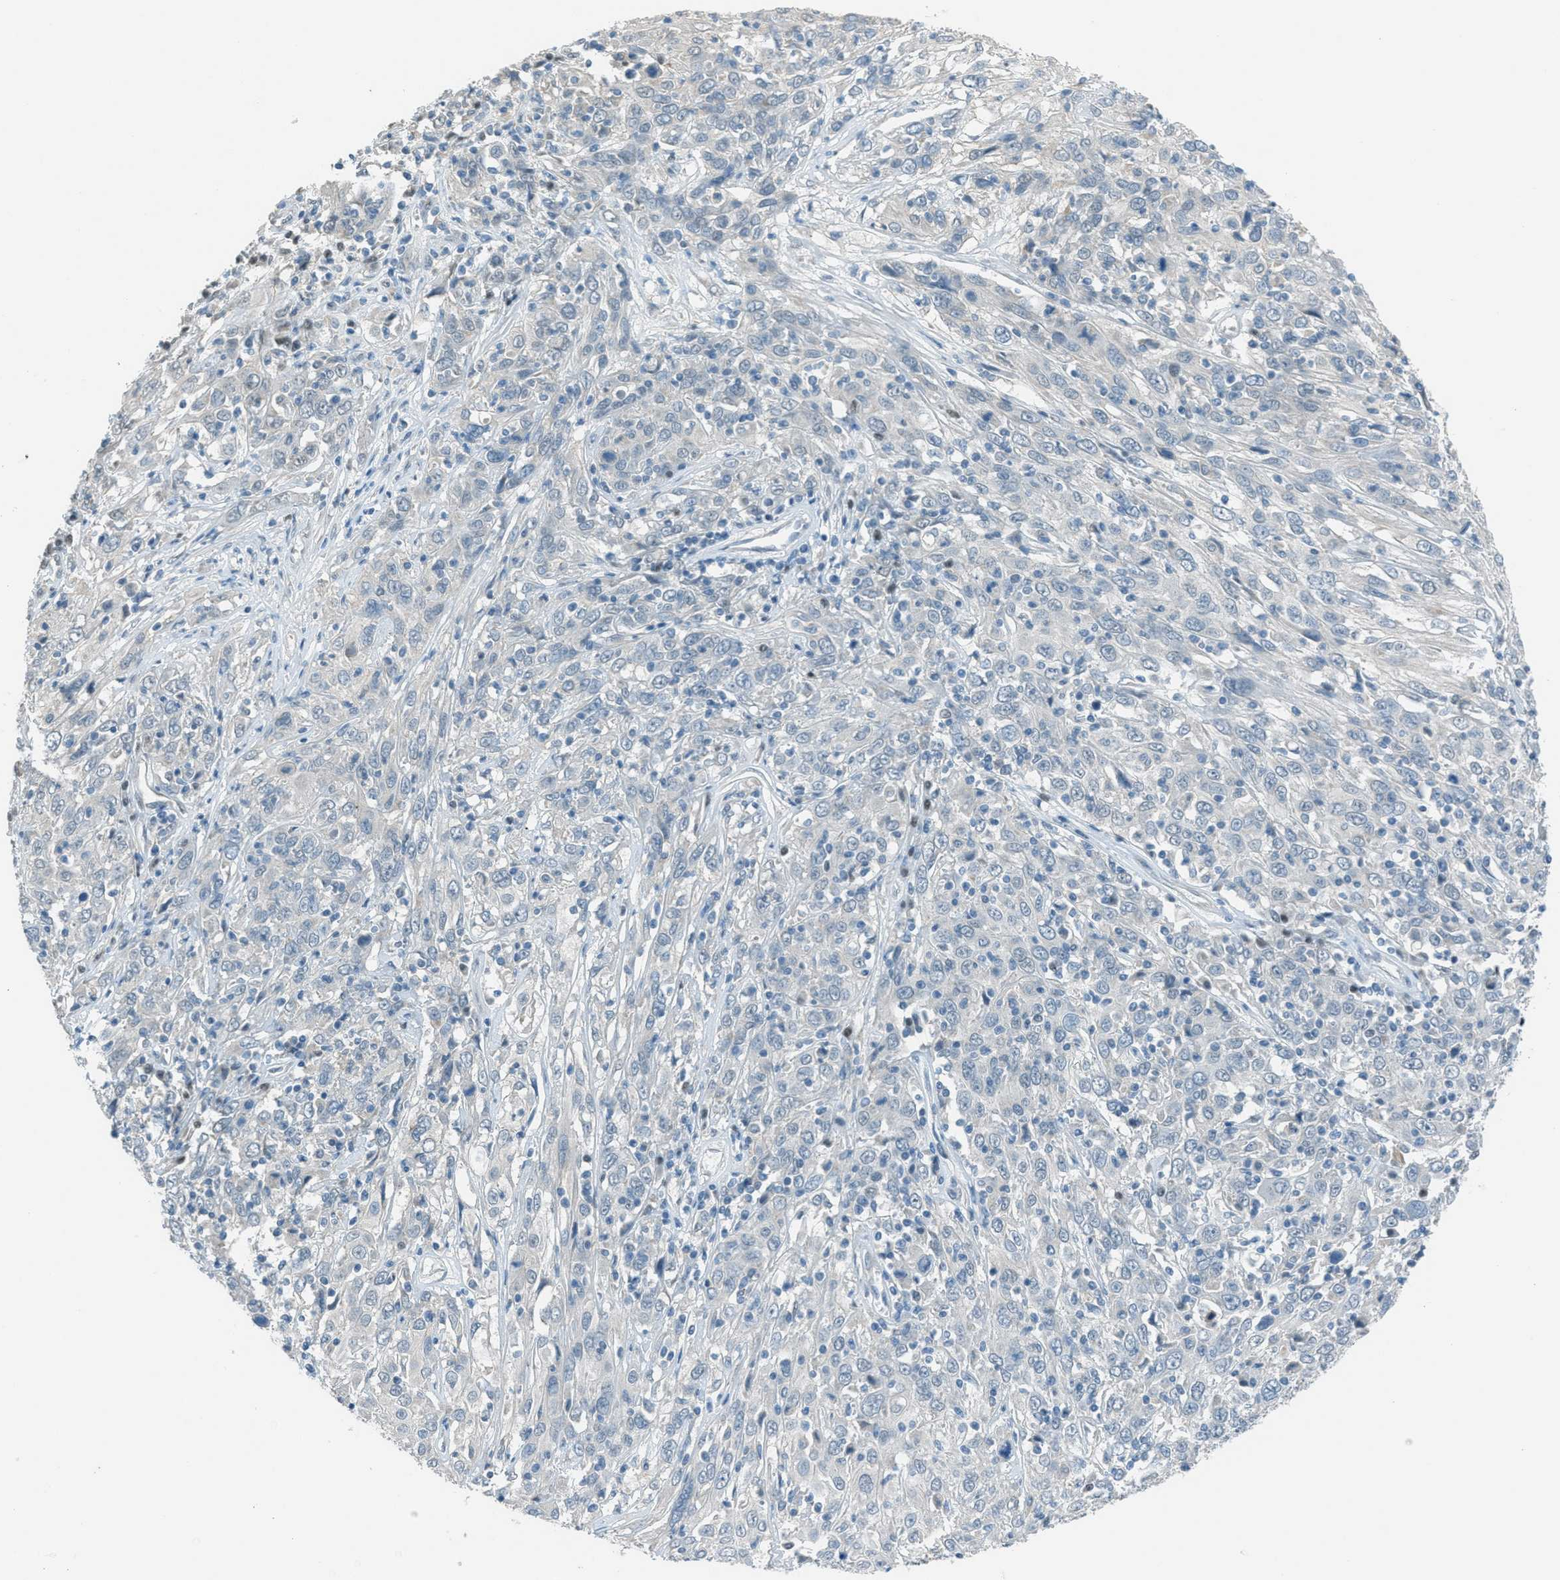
{"staining": {"intensity": "negative", "quantity": "none", "location": "none"}, "tissue": "cervical cancer", "cell_type": "Tumor cells", "image_type": "cancer", "snomed": [{"axis": "morphology", "description": "Squamous cell carcinoma, NOS"}, {"axis": "topography", "description": "Cervix"}], "caption": "Micrograph shows no protein expression in tumor cells of cervical cancer (squamous cell carcinoma) tissue.", "gene": "TCF3", "patient": {"sex": "female", "age": 46}}